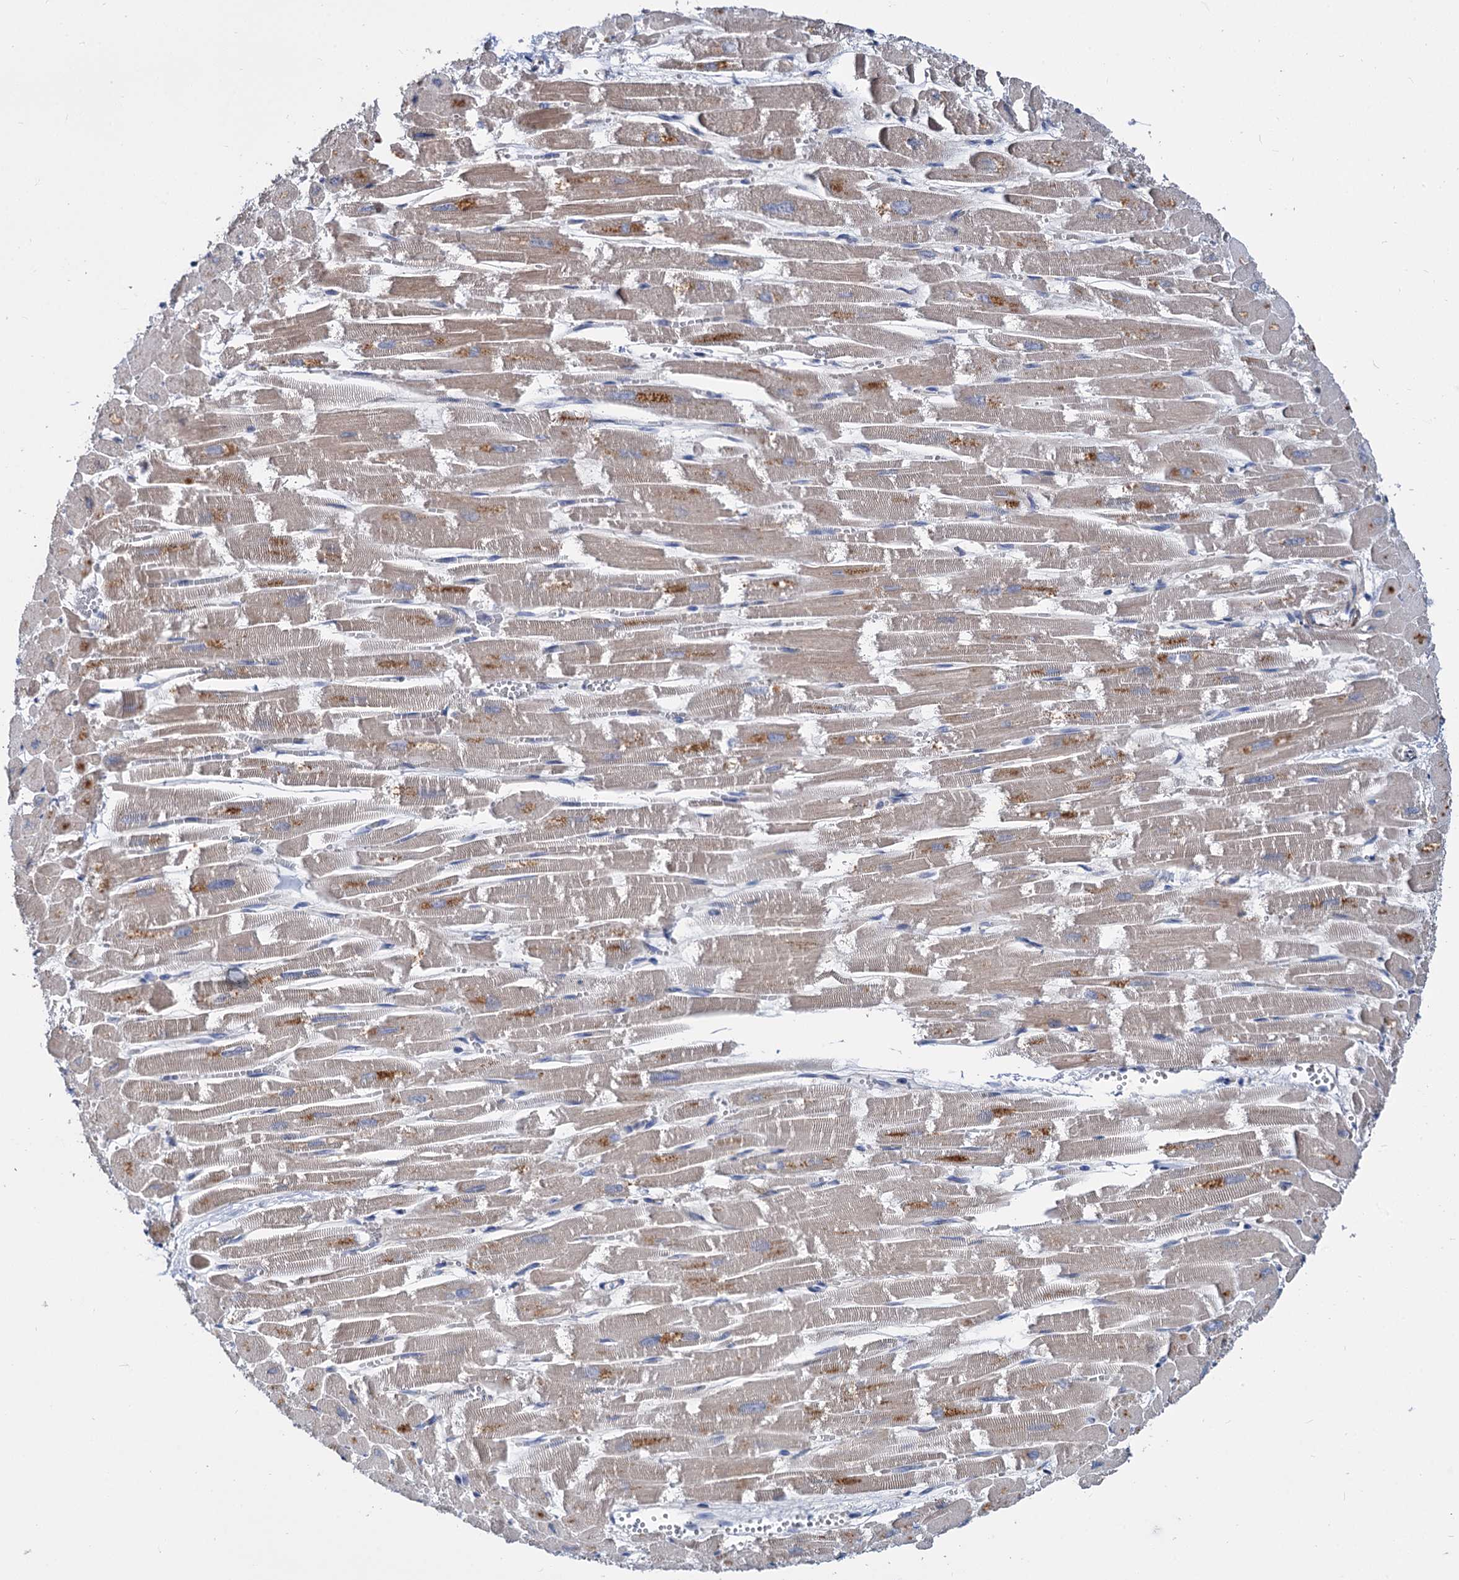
{"staining": {"intensity": "moderate", "quantity": "25%-75%", "location": "cytoplasmic/membranous"}, "tissue": "heart muscle", "cell_type": "Cardiomyocytes", "image_type": "normal", "snomed": [{"axis": "morphology", "description": "Normal tissue, NOS"}, {"axis": "topography", "description": "Heart"}], "caption": "Protein expression analysis of normal human heart muscle reveals moderate cytoplasmic/membranous staining in about 25%-75% of cardiomyocytes. The staining was performed using DAB (3,3'-diaminobenzidine) to visualize the protein expression in brown, while the nuclei were stained in blue with hematoxylin (Magnification: 20x).", "gene": "ALKBH7", "patient": {"sex": "male", "age": 54}}